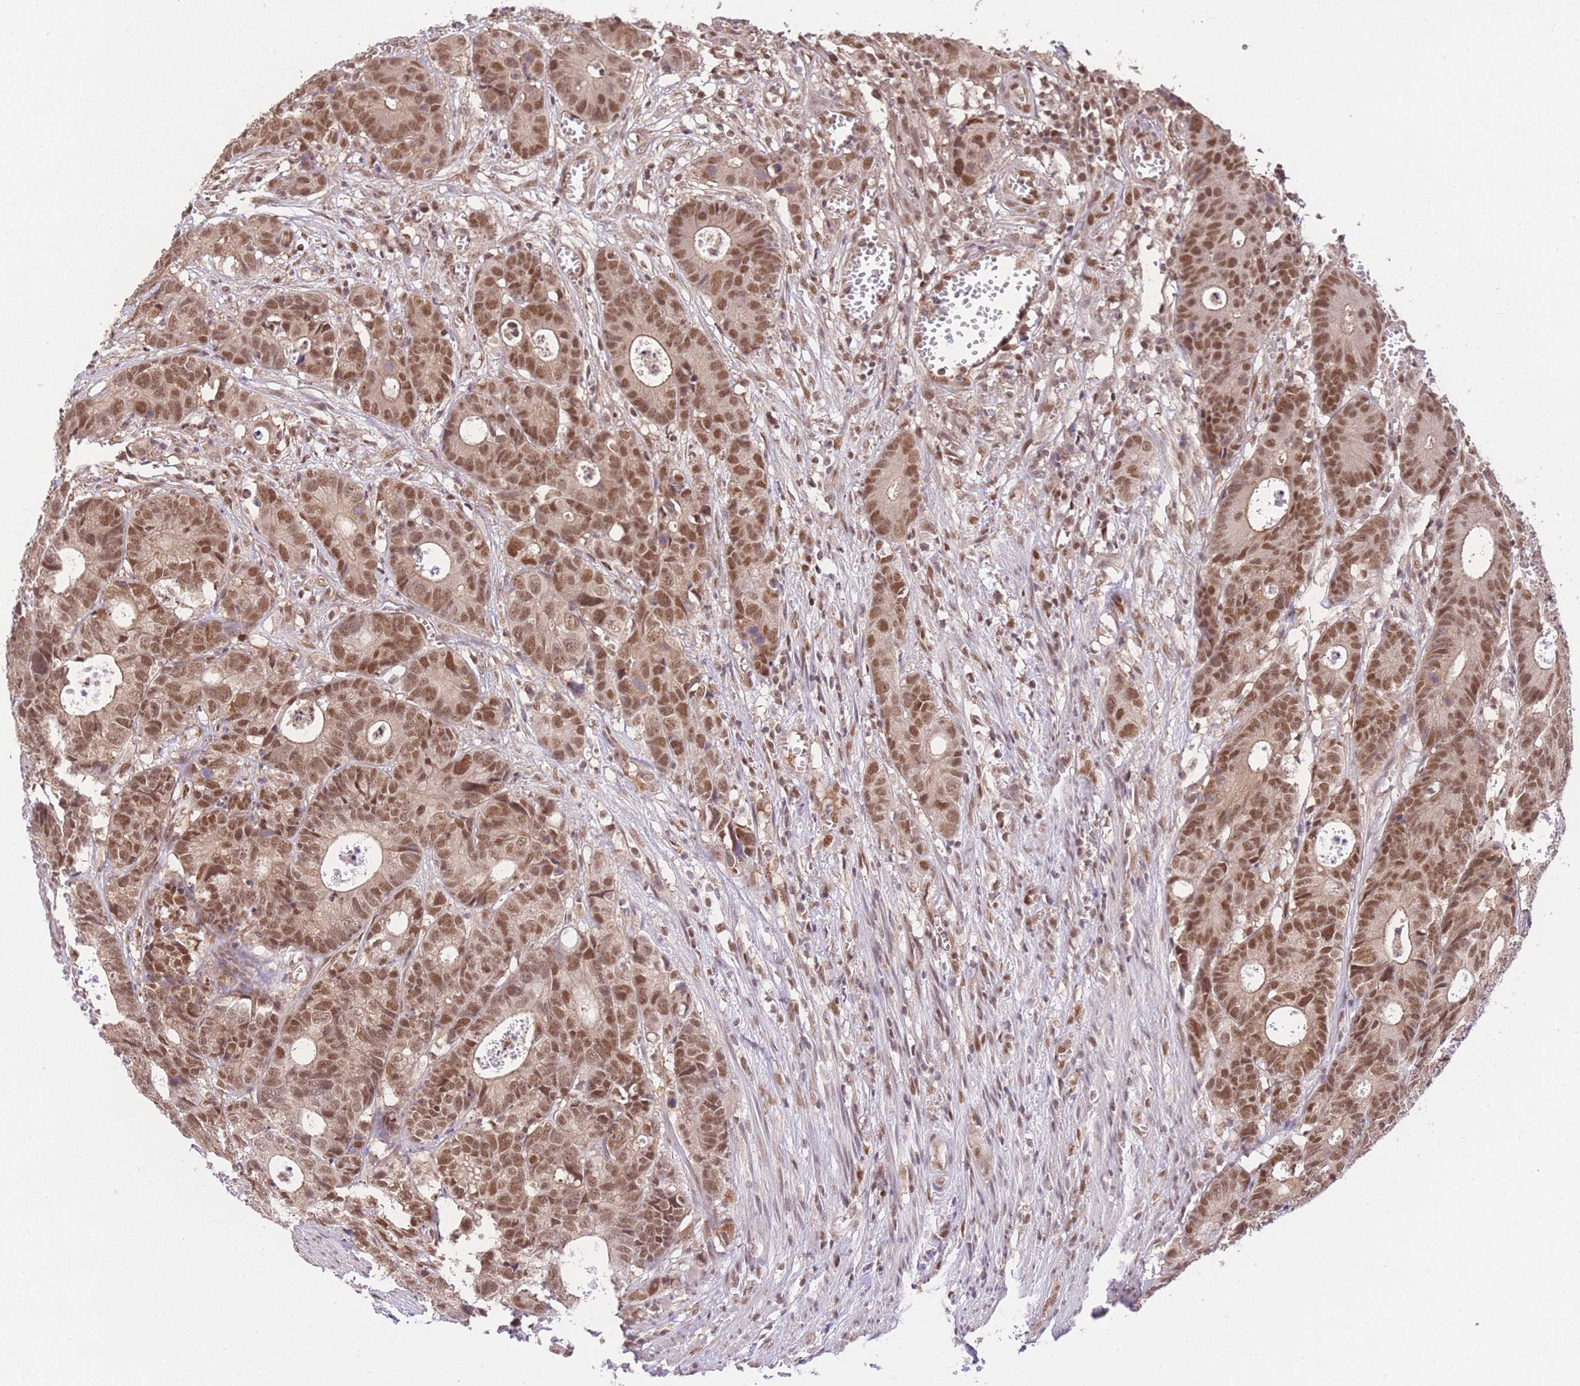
{"staining": {"intensity": "moderate", "quantity": ">75%", "location": "nuclear"}, "tissue": "colorectal cancer", "cell_type": "Tumor cells", "image_type": "cancer", "snomed": [{"axis": "morphology", "description": "Adenocarcinoma, NOS"}, {"axis": "topography", "description": "Colon"}], "caption": "Immunohistochemistry (IHC) of colorectal cancer (adenocarcinoma) reveals medium levels of moderate nuclear staining in approximately >75% of tumor cells. The protein of interest is shown in brown color, while the nuclei are stained blue.", "gene": "UBXN7", "patient": {"sex": "female", "age": 57}}